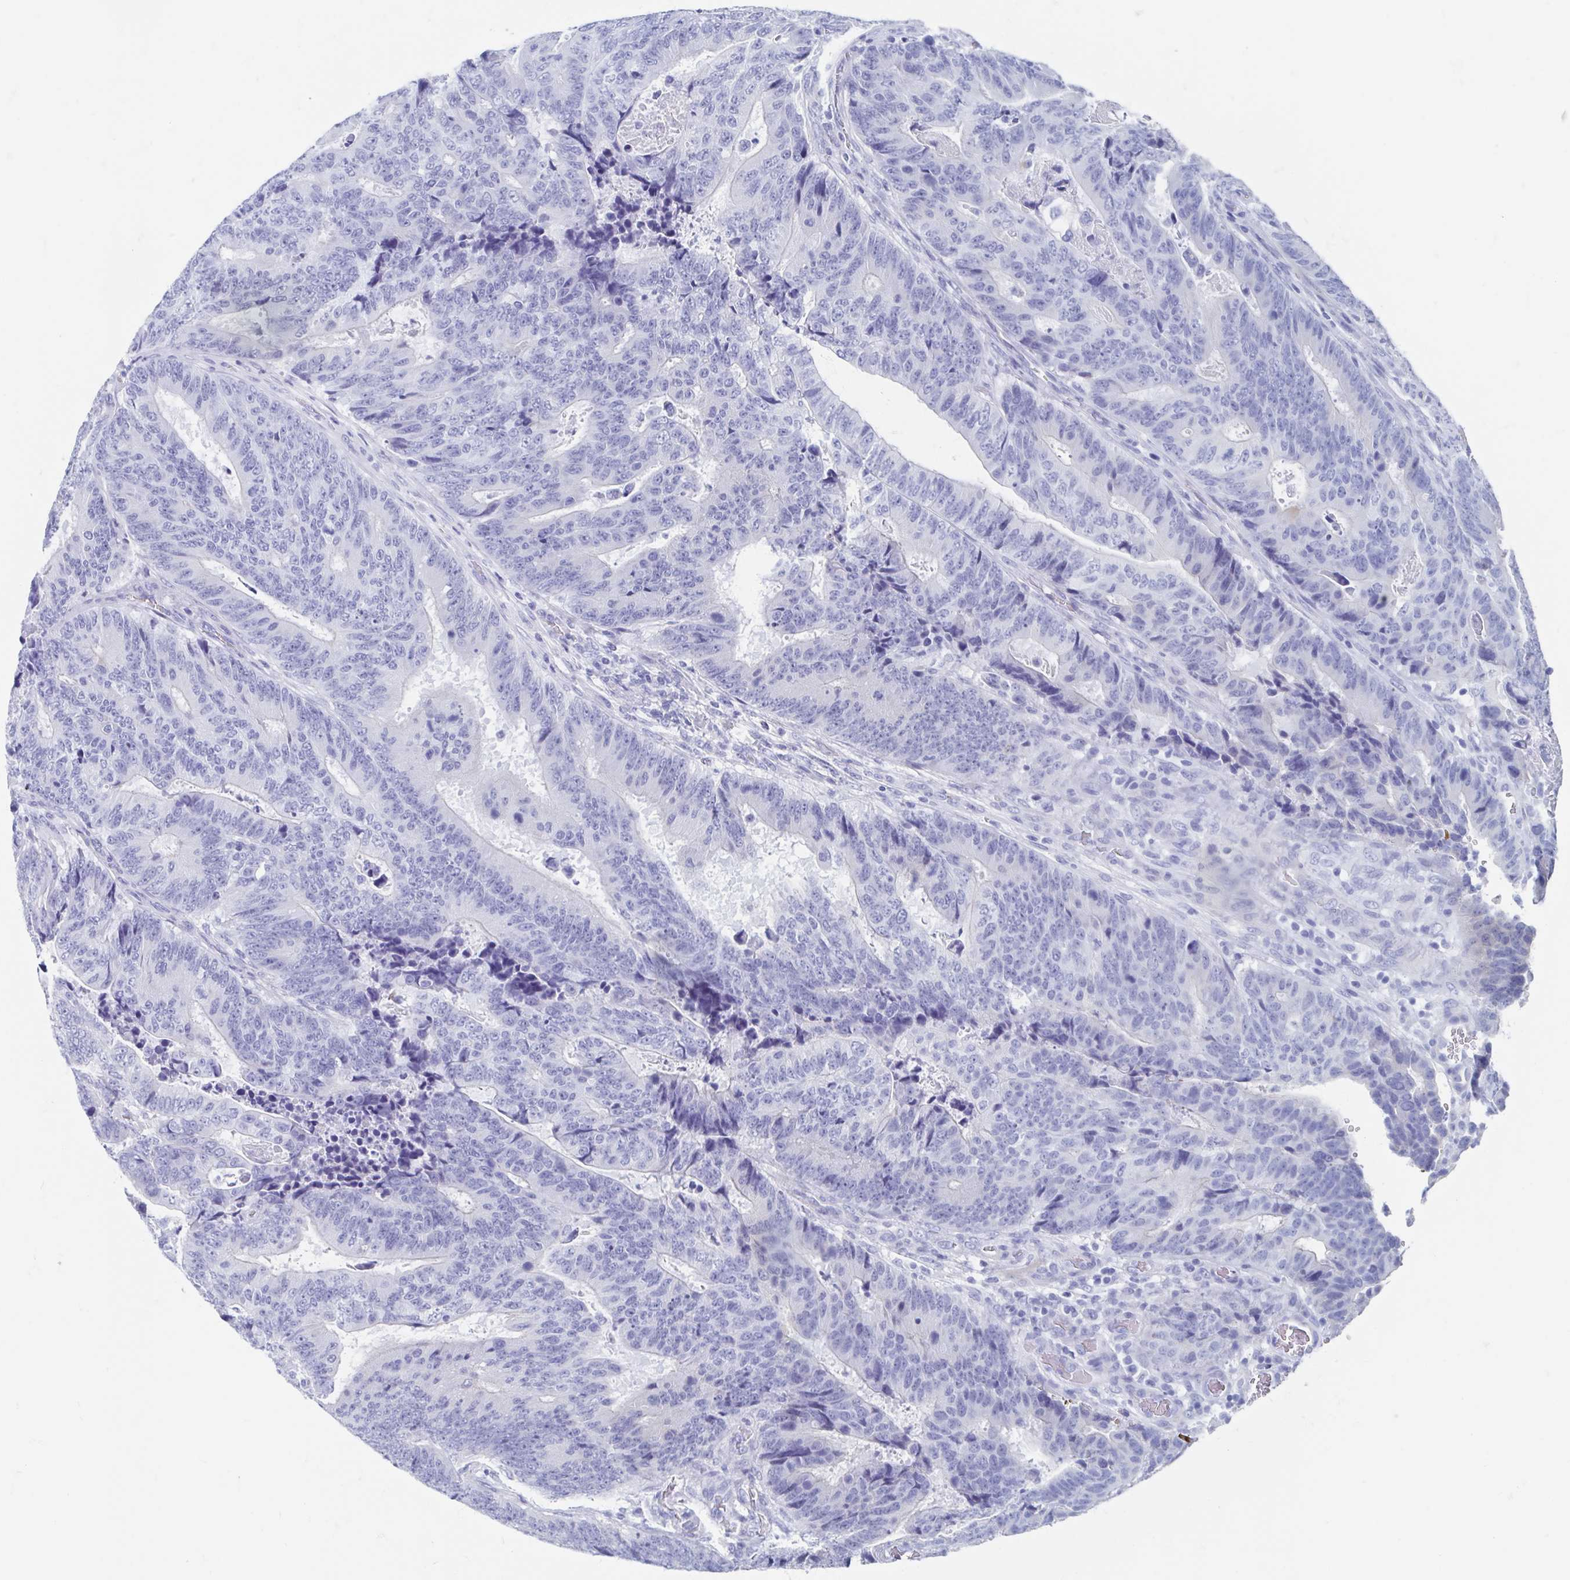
{"staining": {"intensity": "negative", "quantity": "none", "location": "none"}, "tissue": "colorectal cancer", "cell_type": "Tumor cells", "image_type": "cancer", "snomed": [{"axis": "morphology", "description": "Adenocarcinoma, NOS"}, {"axis": "topography", "description": "Colon"}], "caption": "Immunohistochemistry (IHC) histopathology image of colorectal adenocarcinoma stained for a protein (brown), which reveals no positivity in tumor cells. Nuclei are stained in blue.", "gene": "SHCBP1L", "patient": {"sex": "female", "age": 48}}